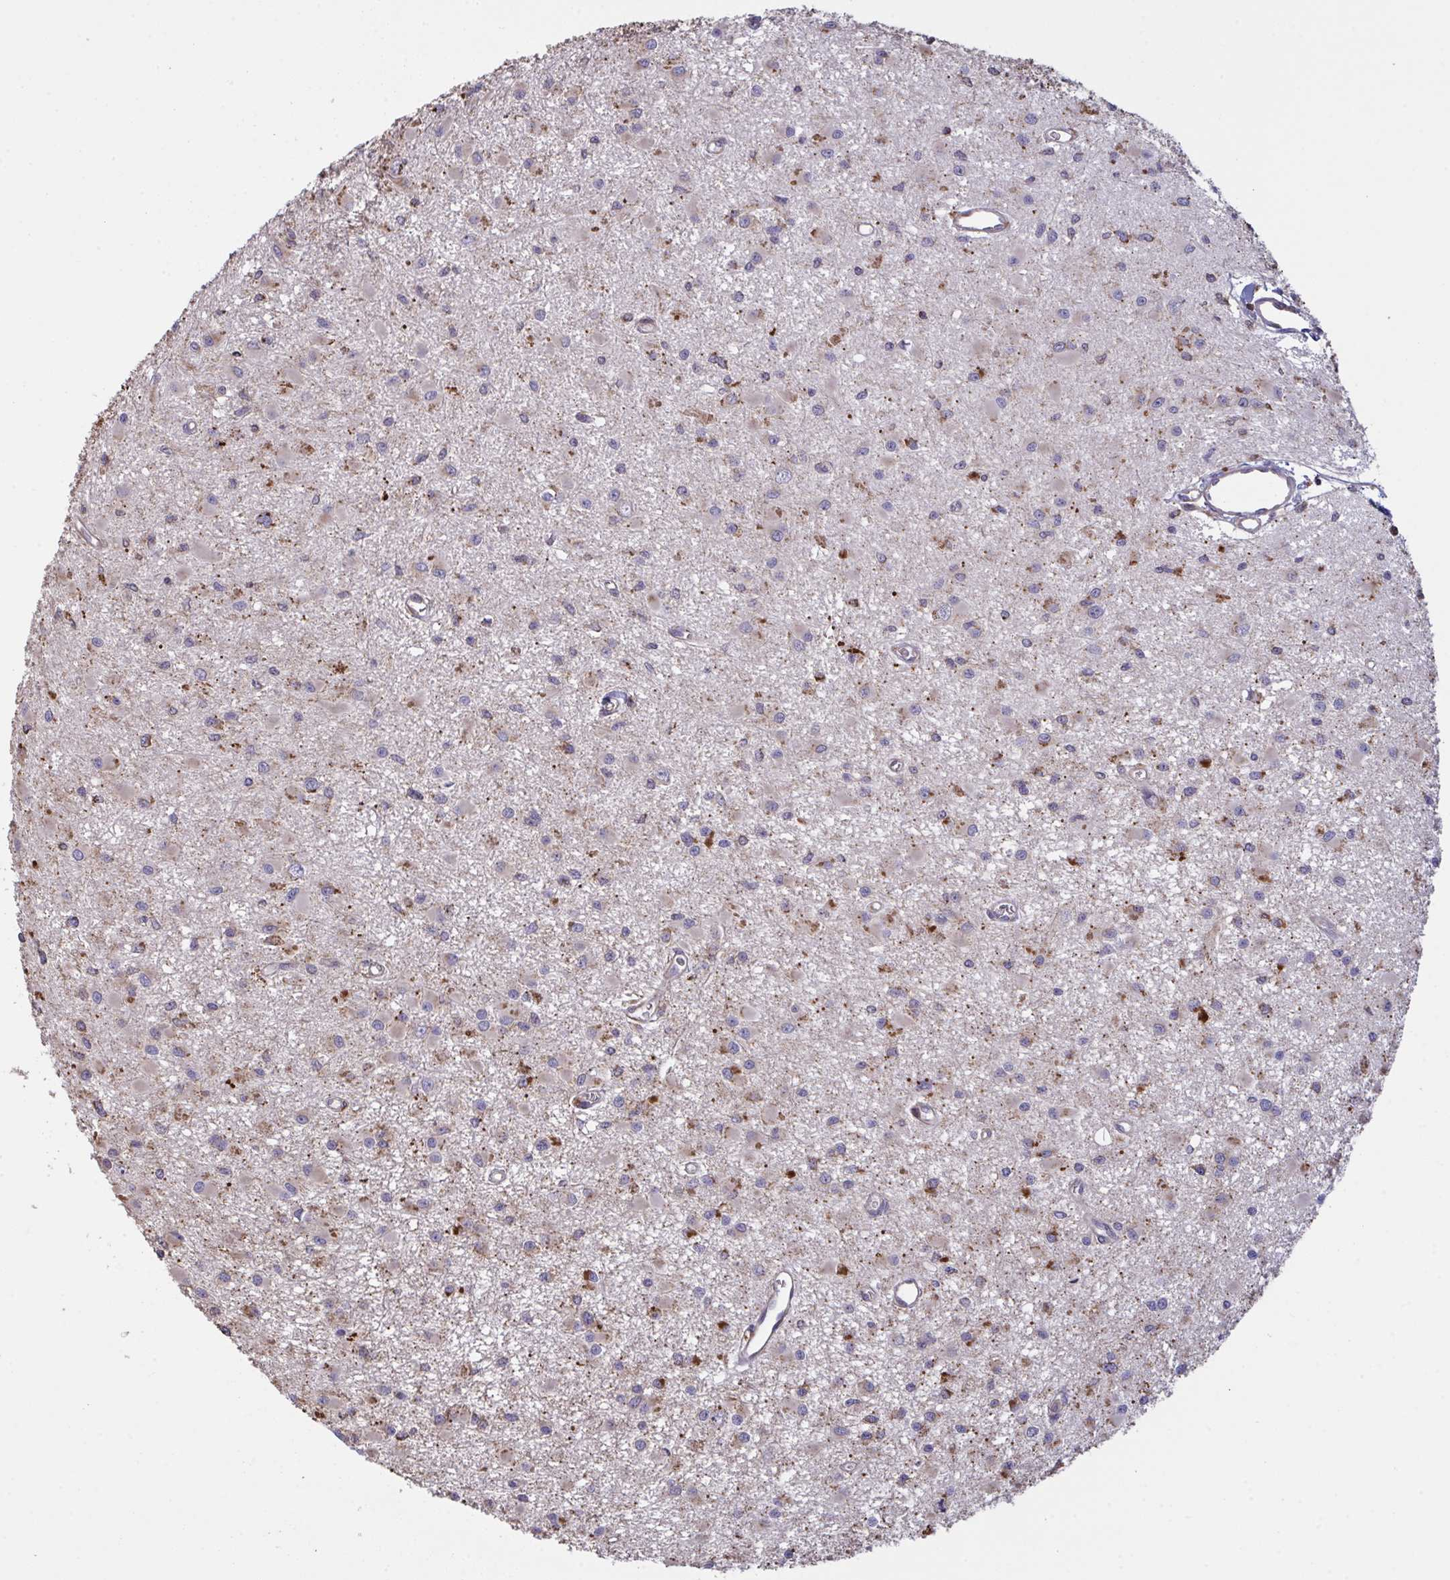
{"staining": {"intensity": "strong", "quantity": "25%-75%", "location": "cytoplasmic/membranous"}, "tissue": "glioma", "cell_type": "Tumor cells", "image_type": "cancer", "snomed": [{"axis": "morphology", "description": "Glioma, malignant, High grade"}, {"axis": "topography", "description": "Brain"}], "caption": "Tumor cells display strong cytoplasmic/membranous staining in approximately 25%-75% of cells in glioma.", "gene": "MICOS10", "patient": {"sex": "male", "age": 54}}